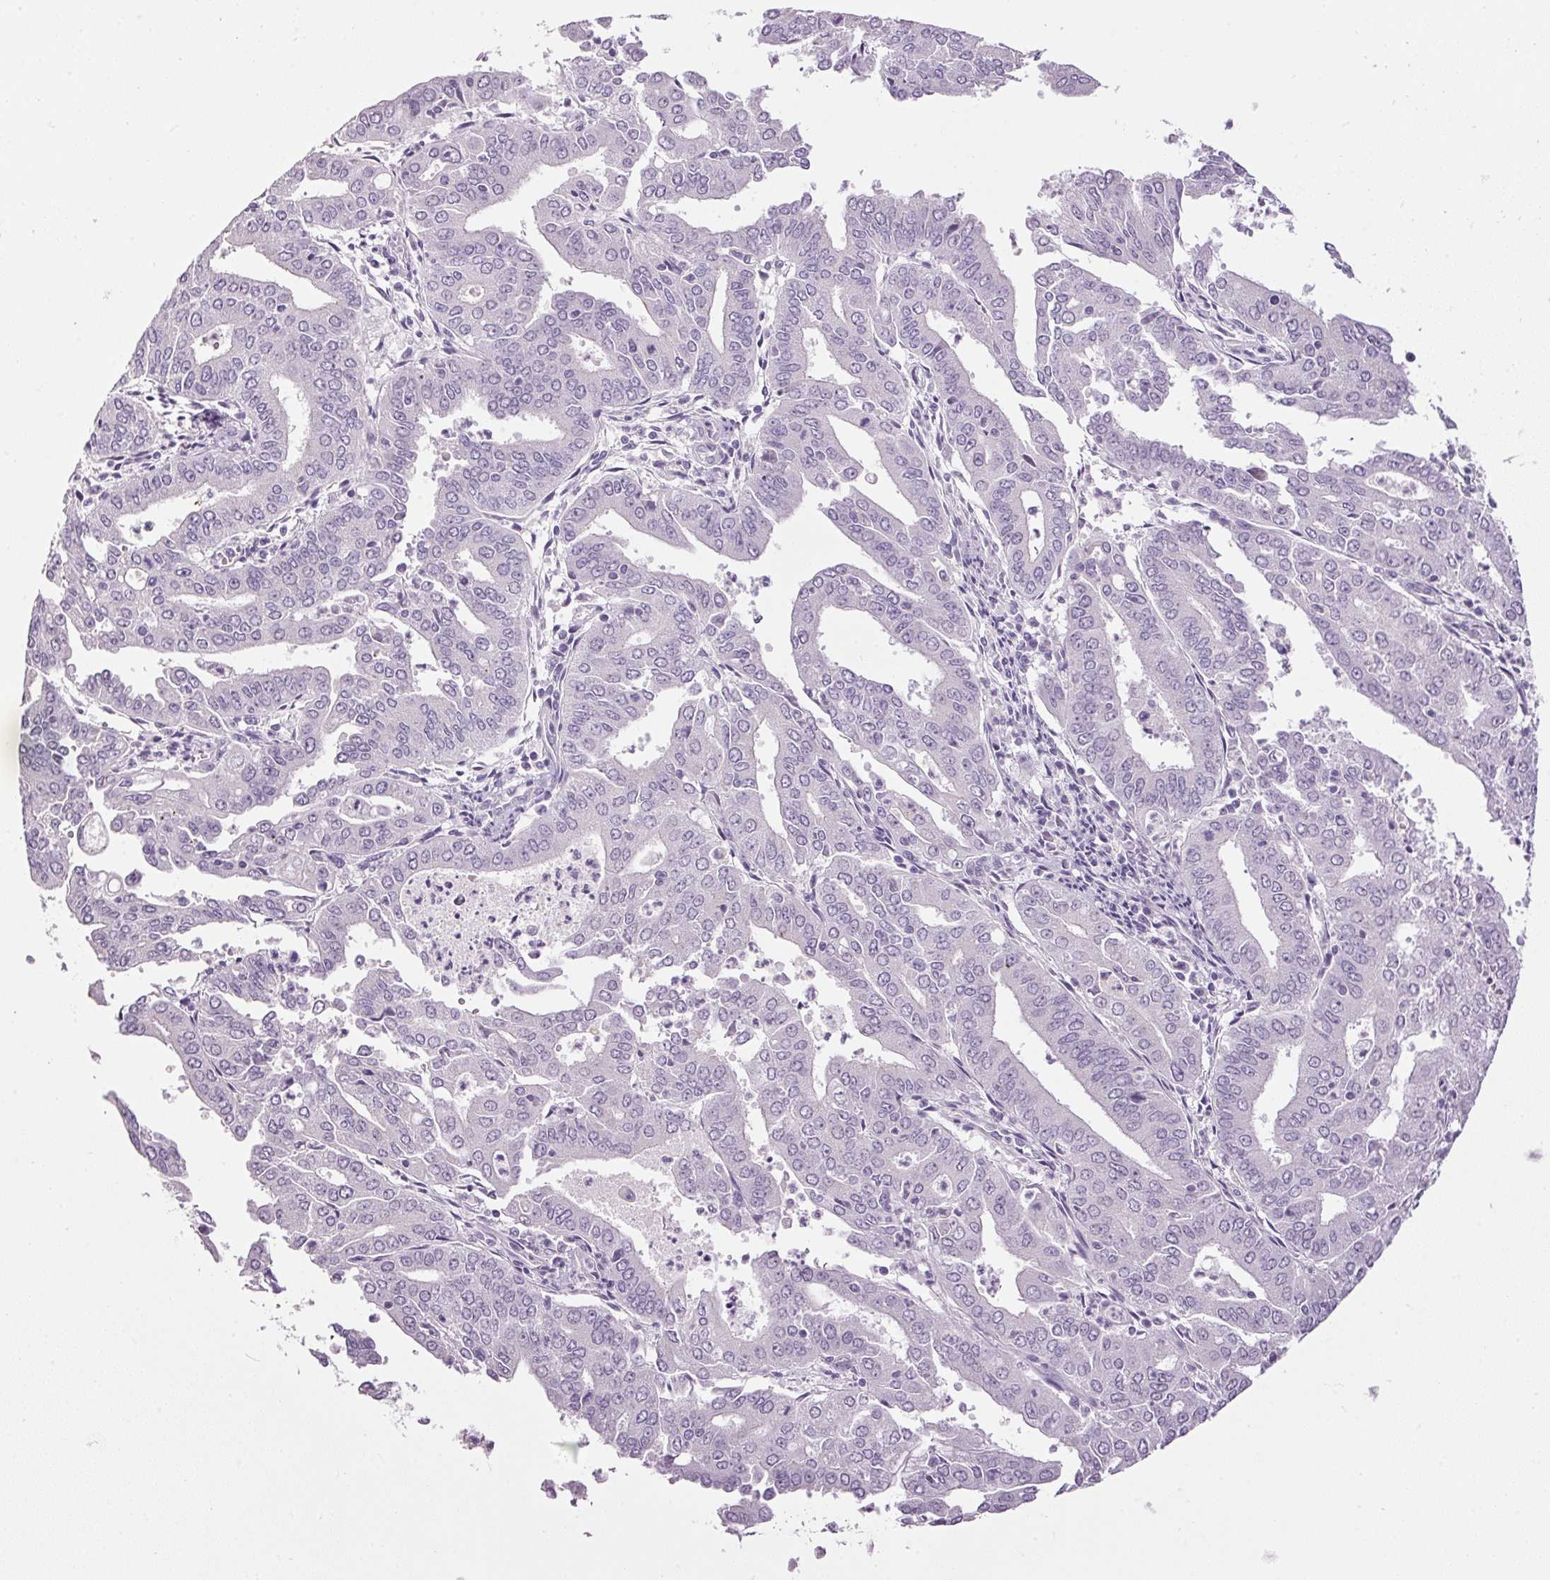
{"staining": {"intensity": "negative", "quantity": "none", "location": "none"}, "tissue": "cervical cancer", "cell_type": "Tumor cells", "image_type": "cancer", "snomed": [{"axis": "morphology", "description": "Adenocarcinoma, NOS"}, {"axis": "topography", "description": "Cervix"}], "caption": "The histopathology image exhibits no staining of tumor cells in adenocarcinoma (cervical).", "gene": "PPP1R1A", "patient": {"sex": "female", "age": 56}}